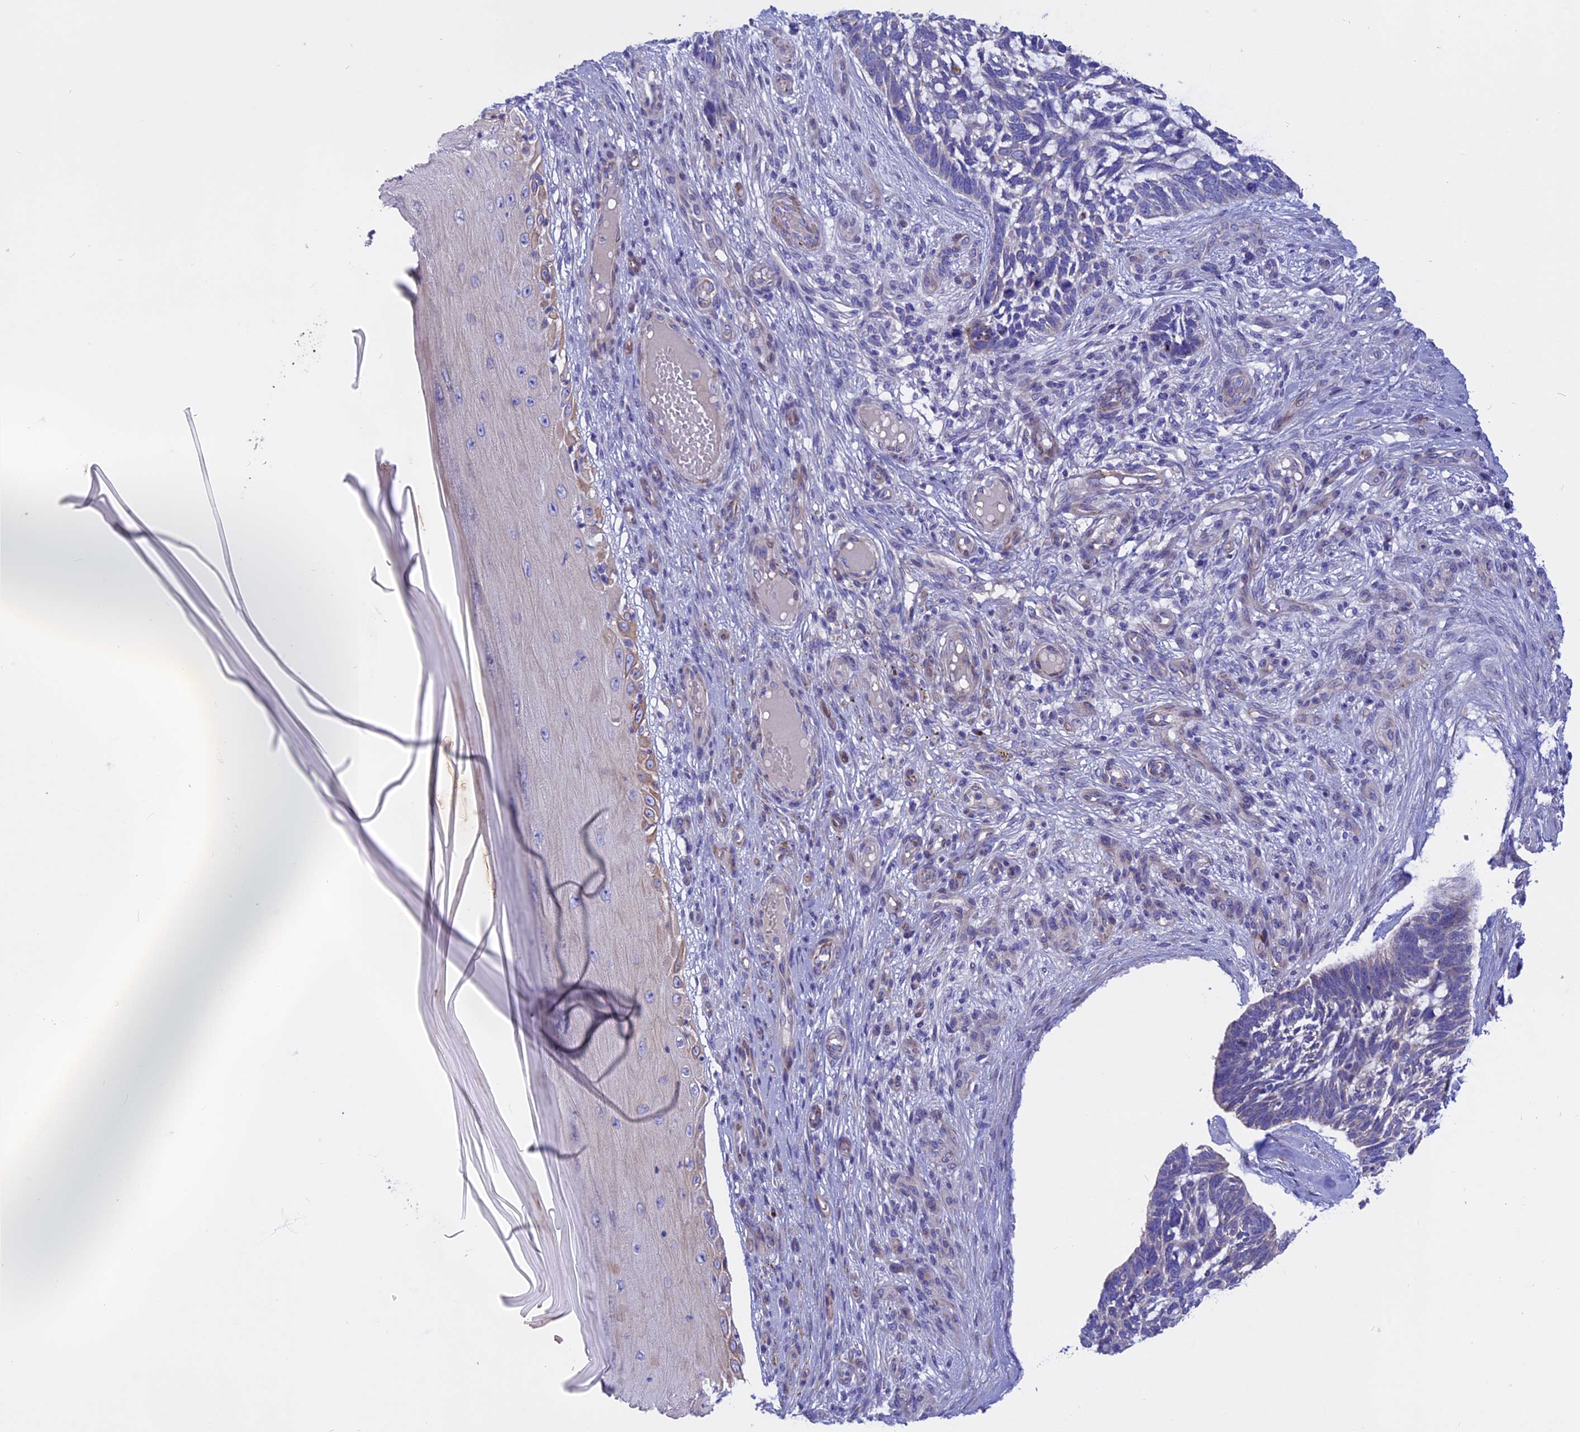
{"staining": {"intensity": "negative", "quantity": "none", "location": "none"}, "tissue": "skin cancer", "cell_type": "Tumor cells", "image_type": "cancer", "snomed": [{"axis": "morphology", "description": "Basal cell carcinoma"}, {"axis": "topography", "description": "Skin"}], "caption": "Micrograph shows no protein expression in tumor cells of basal cell carcinoma (skin) tissue.", "gene": "TMEM138", "patient": {"sex": "male", "age": 88}}